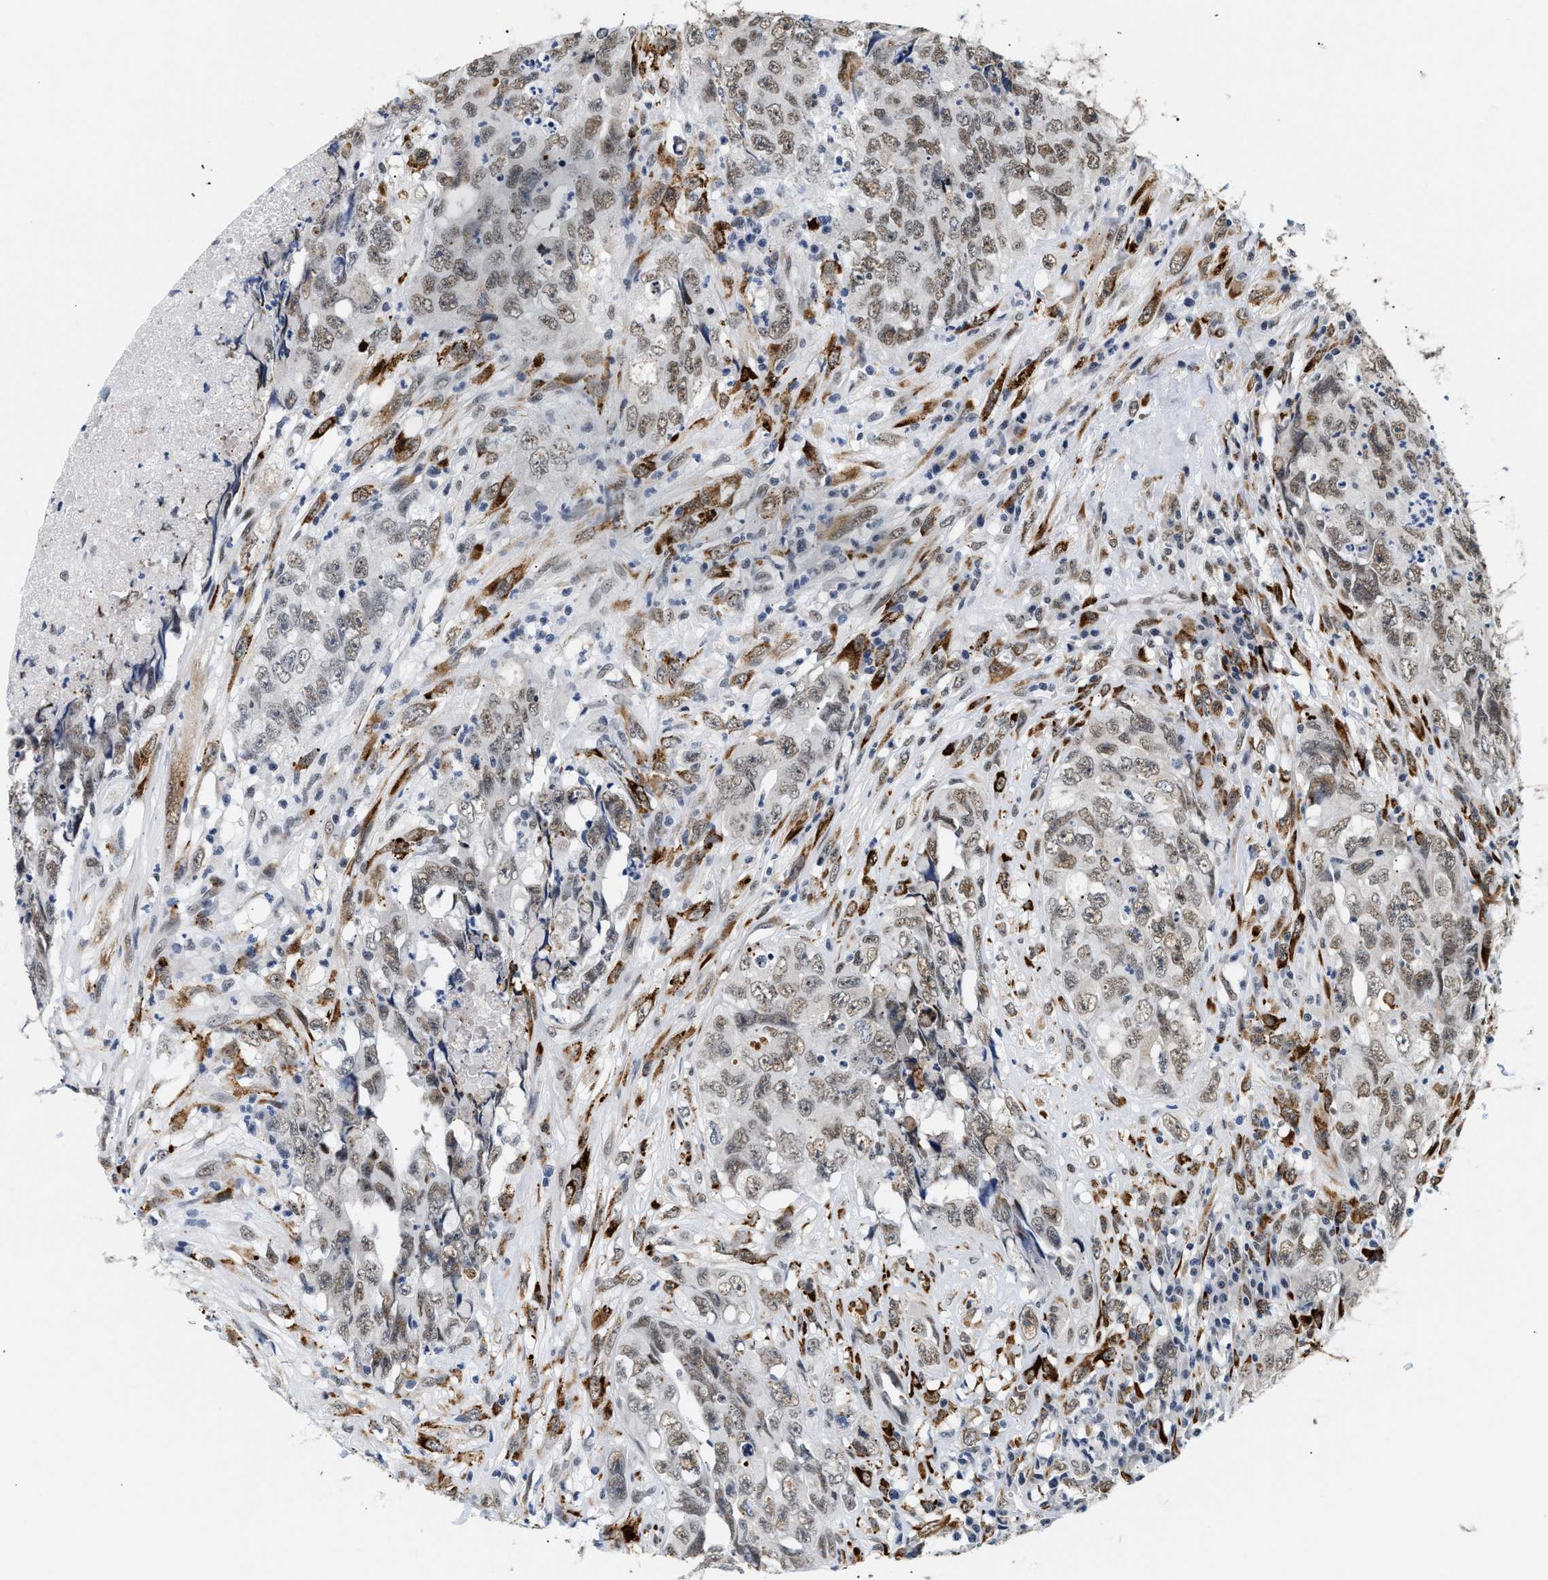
{"staining": {"intensity": "weak", "quantity": ">75%", "location": "nuclear"}, "tissue": "testis cancer", "cell_type": "Tumor cells", "image_type": "cancer", "snomed": [{"axis": "morphology", "description": "Carcinoma, Embryonal, NOS"}, {"axis": "topography", "description": "Testis"}], "caption": "Immunohistochemical staining of human embryonal carcinoma (testis) exhibits low levels of weak nuclear positivity in about >75% of tumor cells. (Brightfield microscopy of DAB IHC at high magnification).", "gene": "THOC1", "patient": {"sex": "male", "age": 32}}